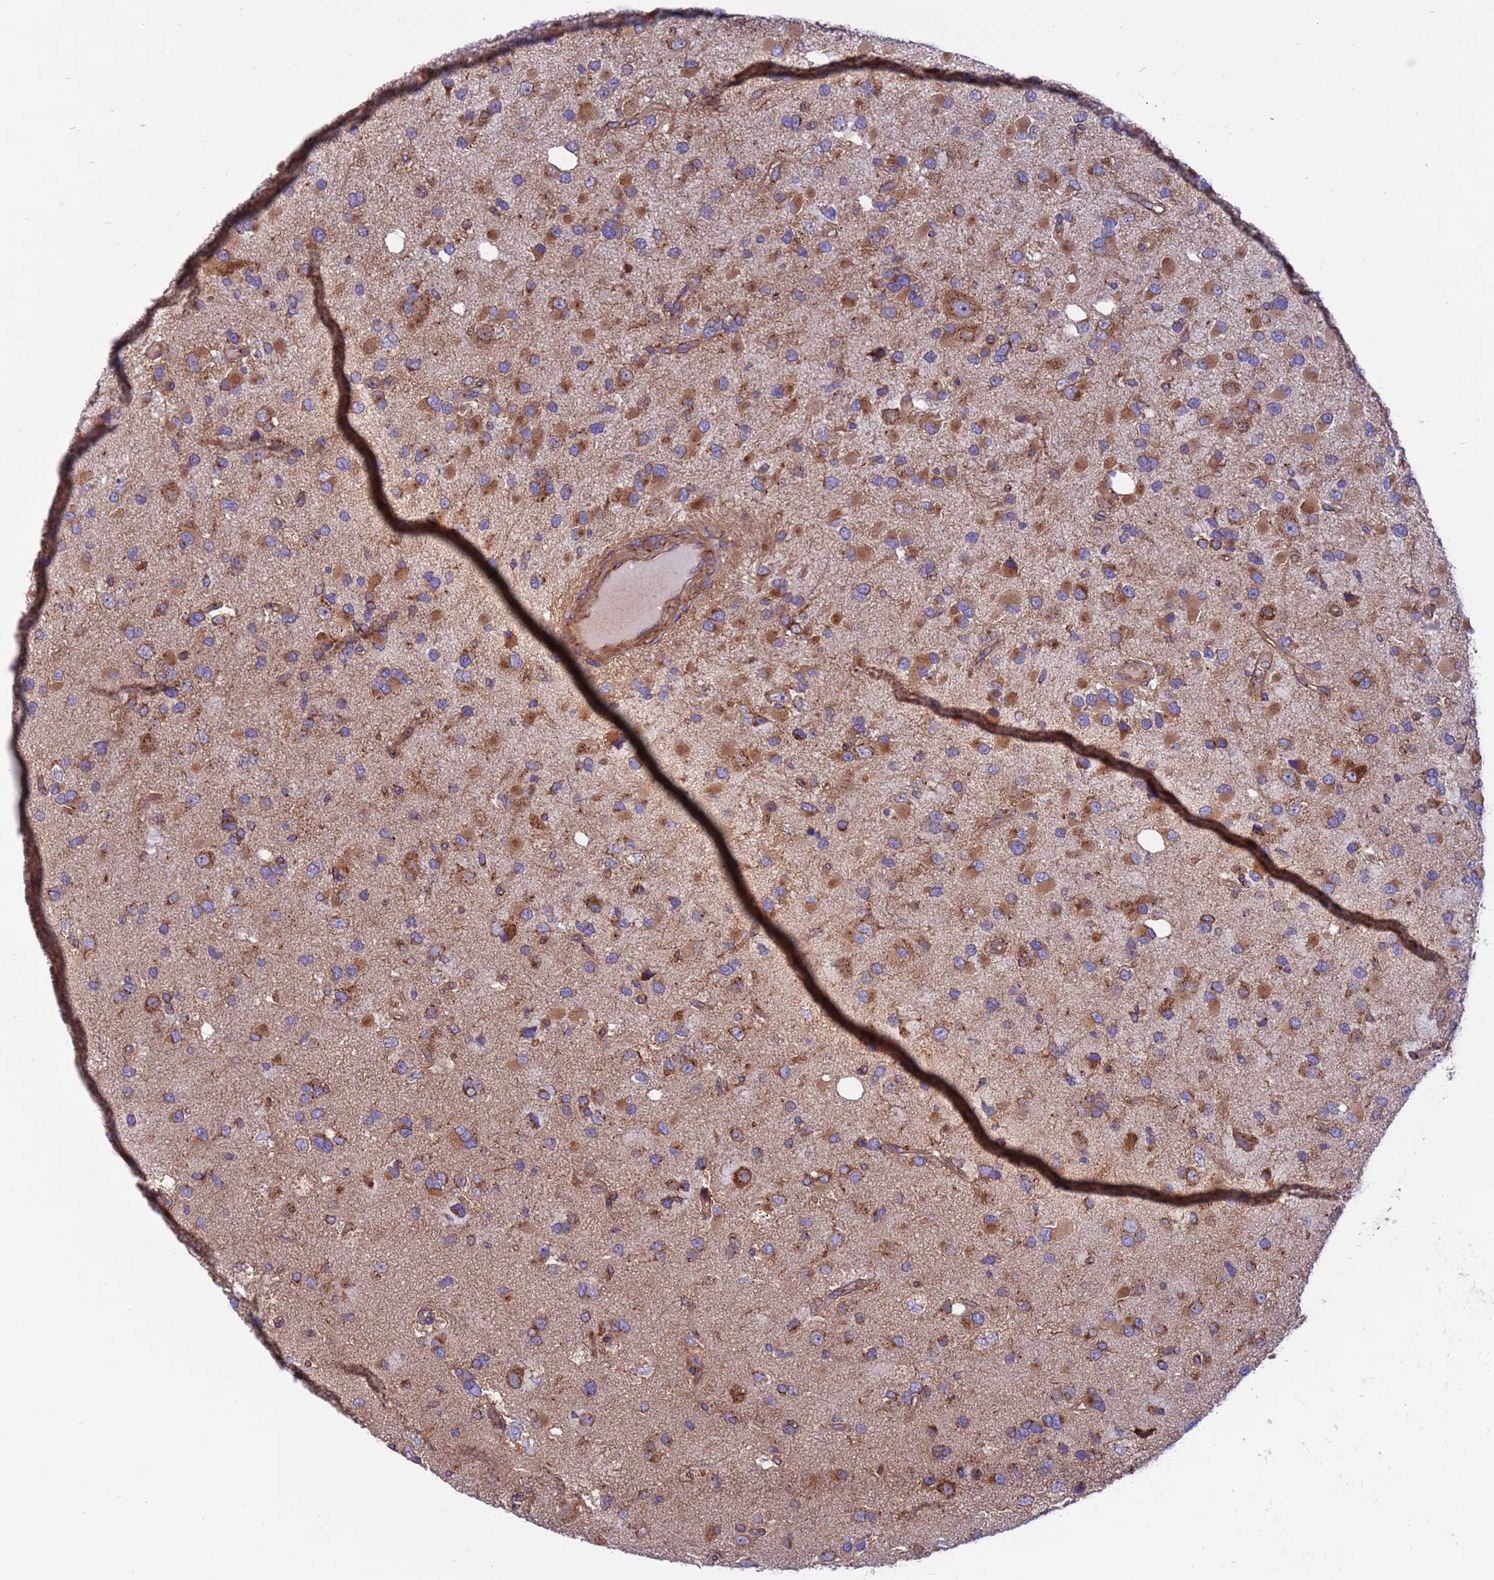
{"staining": {"intensity": "moderate", "quantity": ">75%", "location": "cytoplasmic/membranous"}, "tissue": "glioma", "cell_type": "Tumor cells", "image_type": "cancer", "snomed": [{"axis": "morphology", "description": "Glioma, malignant, High grade"}, {"axis": "topography", "description": "Brain"}], "caption": "High-power microscopy captured an IHC image of glioma, revealing moderate cytoplasmic/membranous positivity in approximately >75% of tumor cells.", "gene": "ZC3HAV1", "patient": {"sex": "male", "age": 53}}